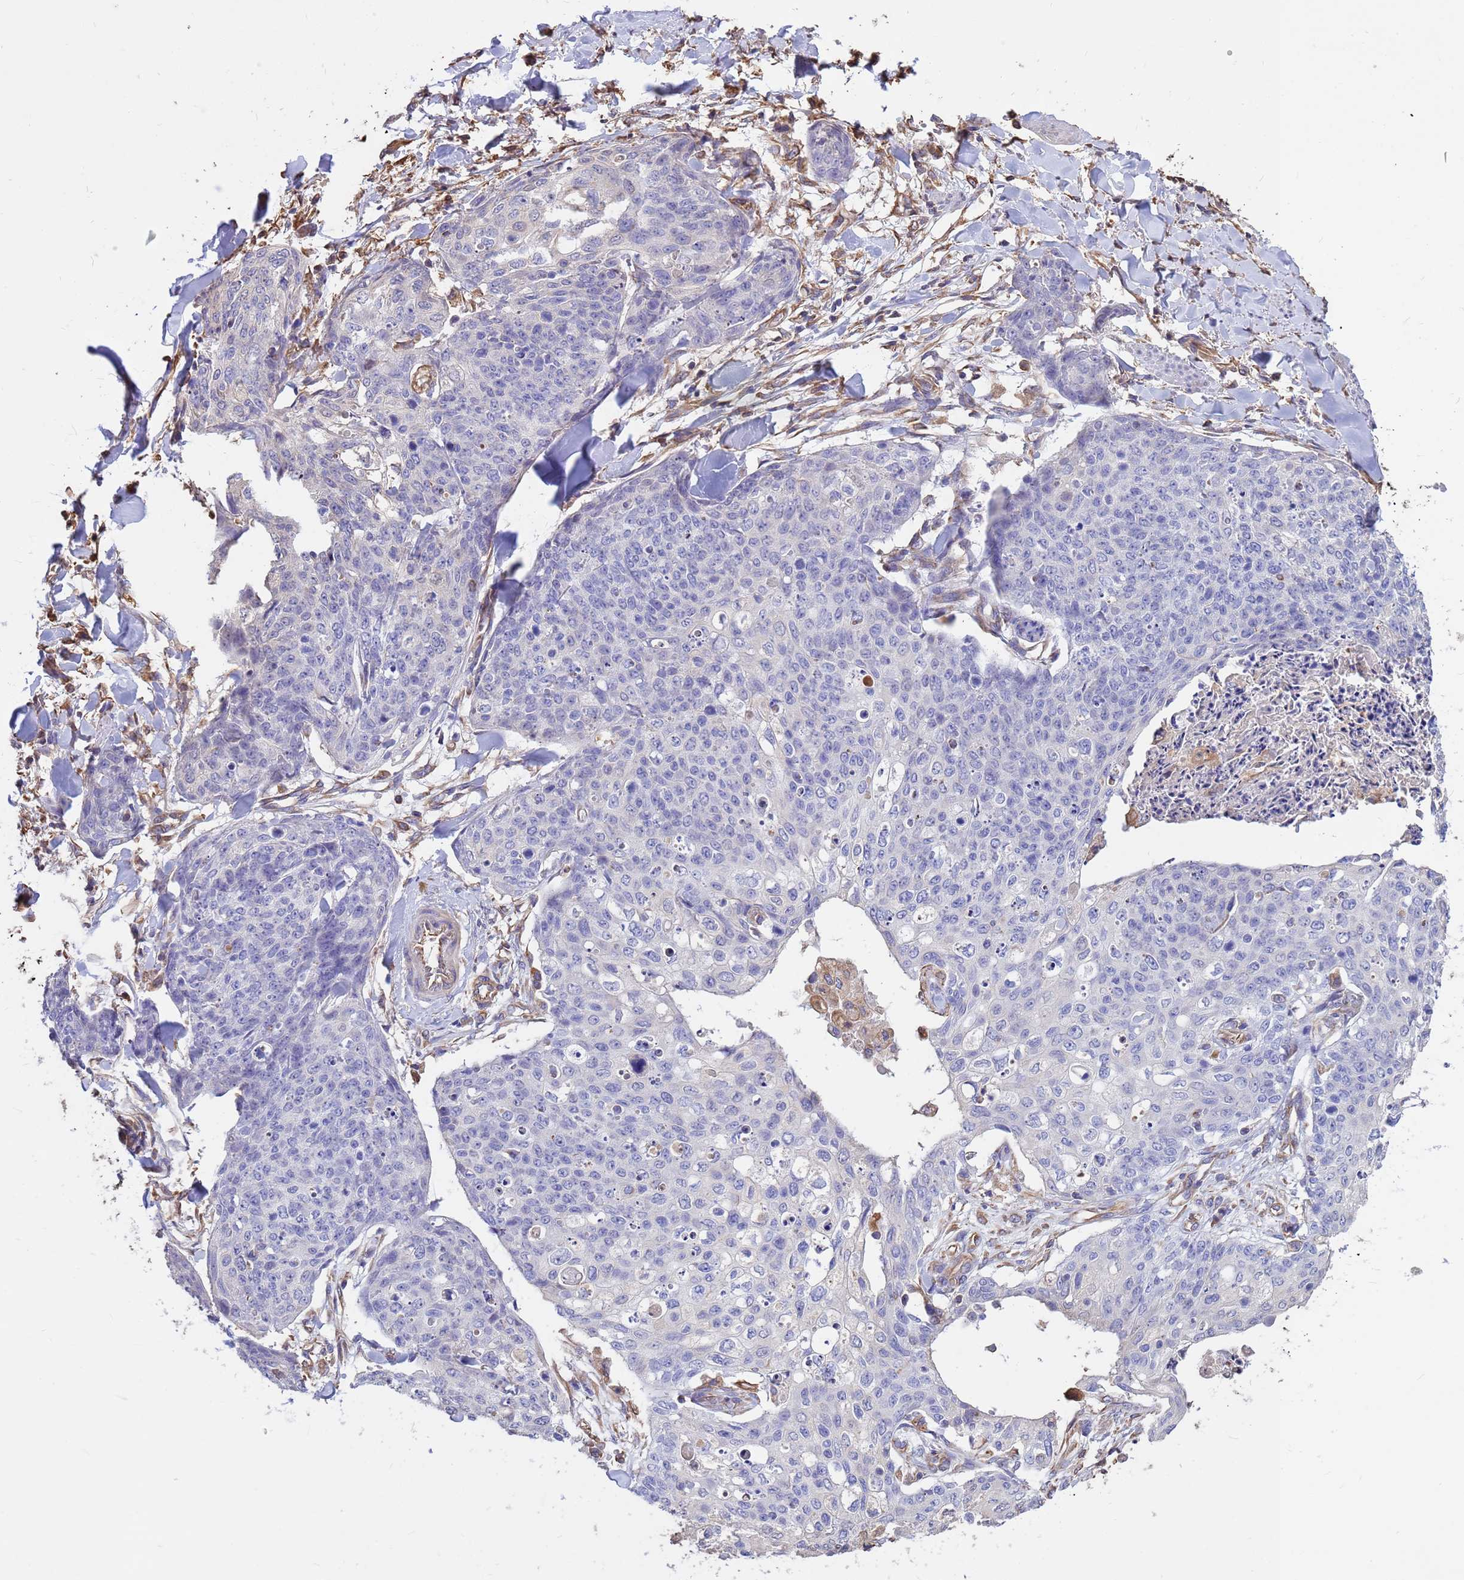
{"staining": {"intensity": "negative", "quantity": "none", "location": "none"}, "tissue": "skin cancer", "cell_type": "Tumor cells", "image_type": "cancer", "snomed": [{"axis": "morphology", "description": "Squamous cell carcinoma, NOS"}, {"axis": "topography", "description": "Skin"}, {"axis": "topography", "description": "Vulva"}], "caption": "Tumor cells are negative for brown protein staining in skin cancer. (DAB (3,3'-diaminobenzidine) IHC, high magnification).", "gene": "TCEAL3", "patient": {"sex": "female", "age": 85}}